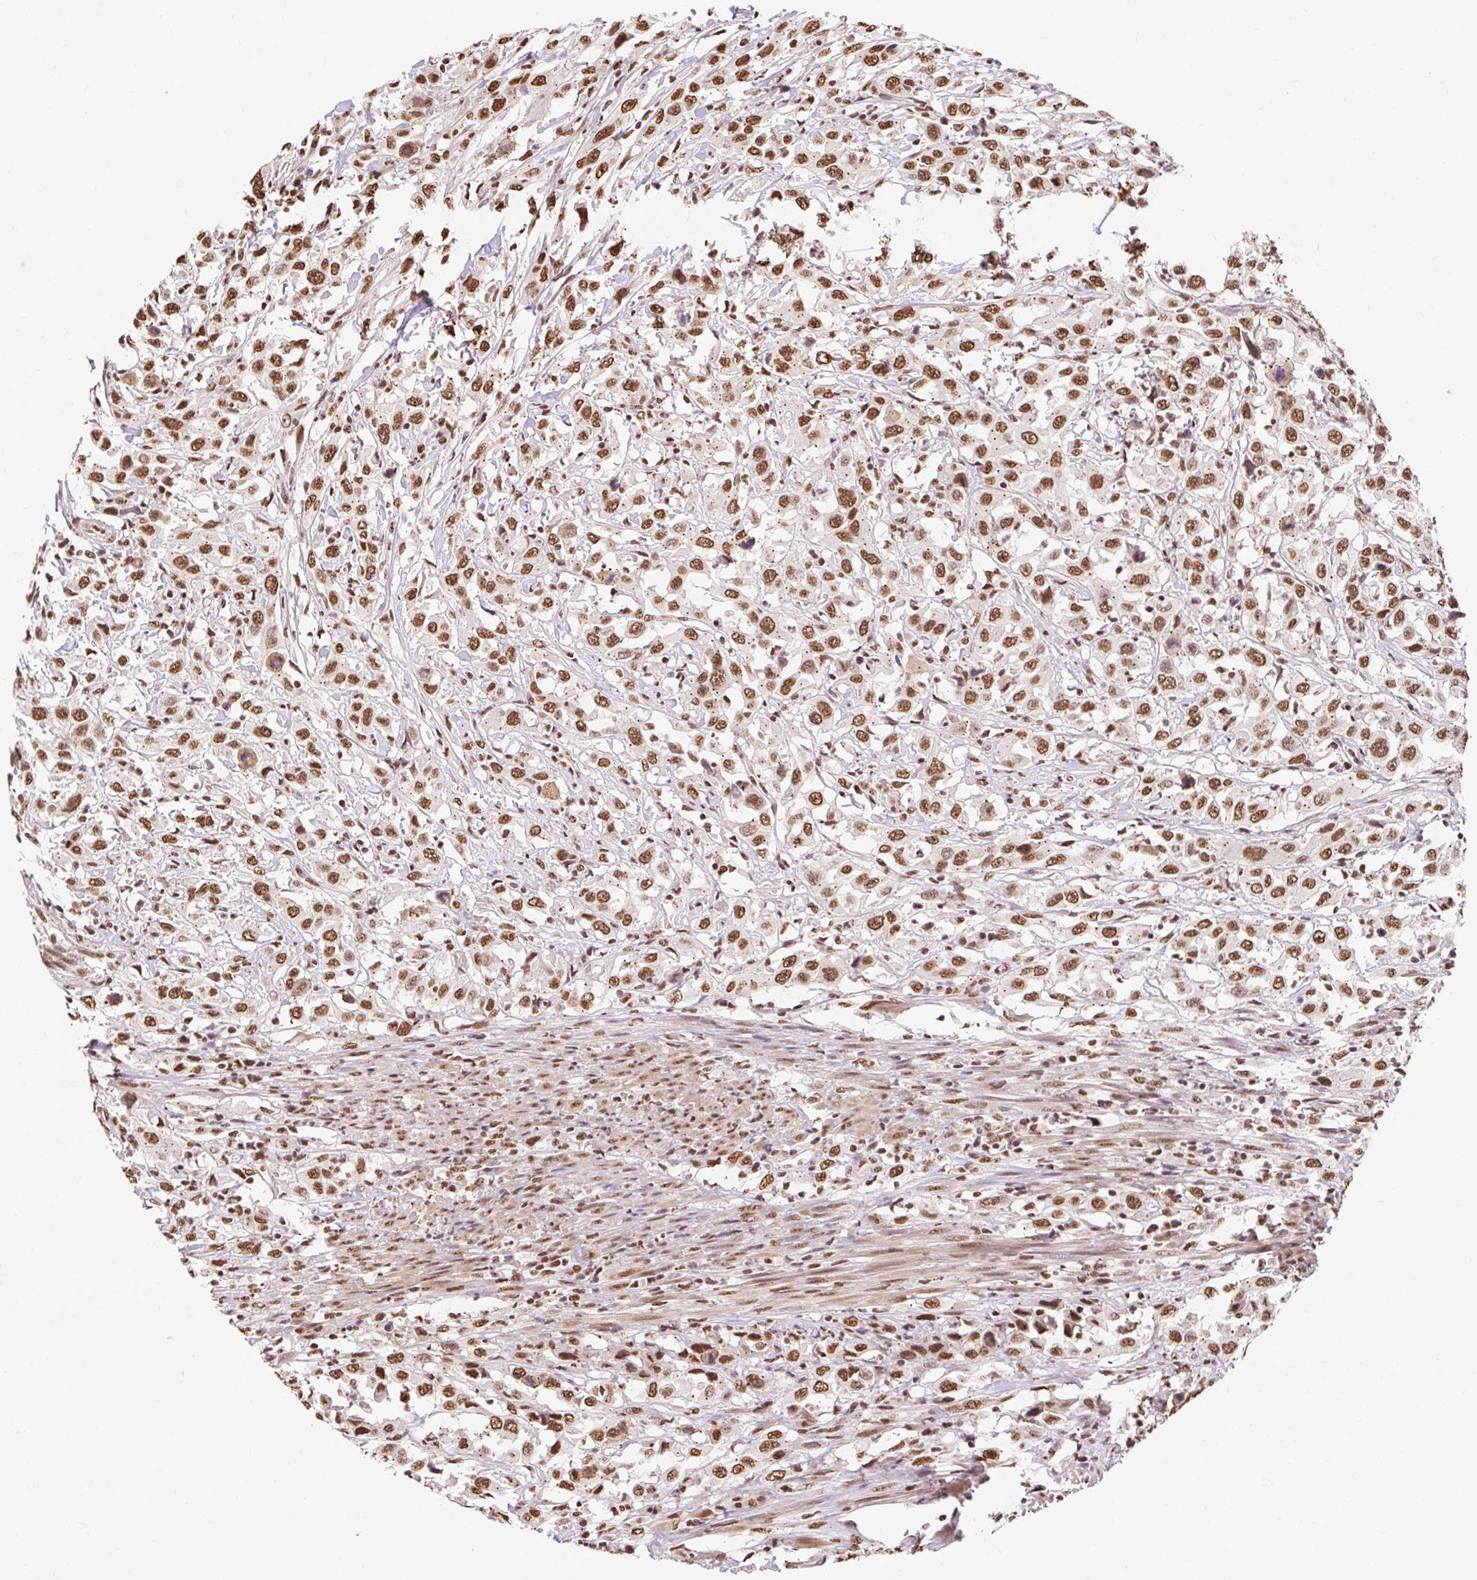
{"staining": {"intensity": "moderate", "quantity": ">75%", "location": "nuclear"}, "tissue": "urothelial cancer", "cell_type": "Tumor cells", "image_type": "cancer", "snomed": [{"axis": "morphology", "description": "Urothelial carcinoma, High grade"}, {"axis": "topography", "description": "Urinary bladder"}], "caption": "A high-resolution micrograph shows immunohistochemistry (IHC) staining of urothelial cancer, which exhibits moderate nuclear positivity in about >75% of tumor cells.", "gene": "BICRA", "patient": {"sex": "male", "age": 61}}